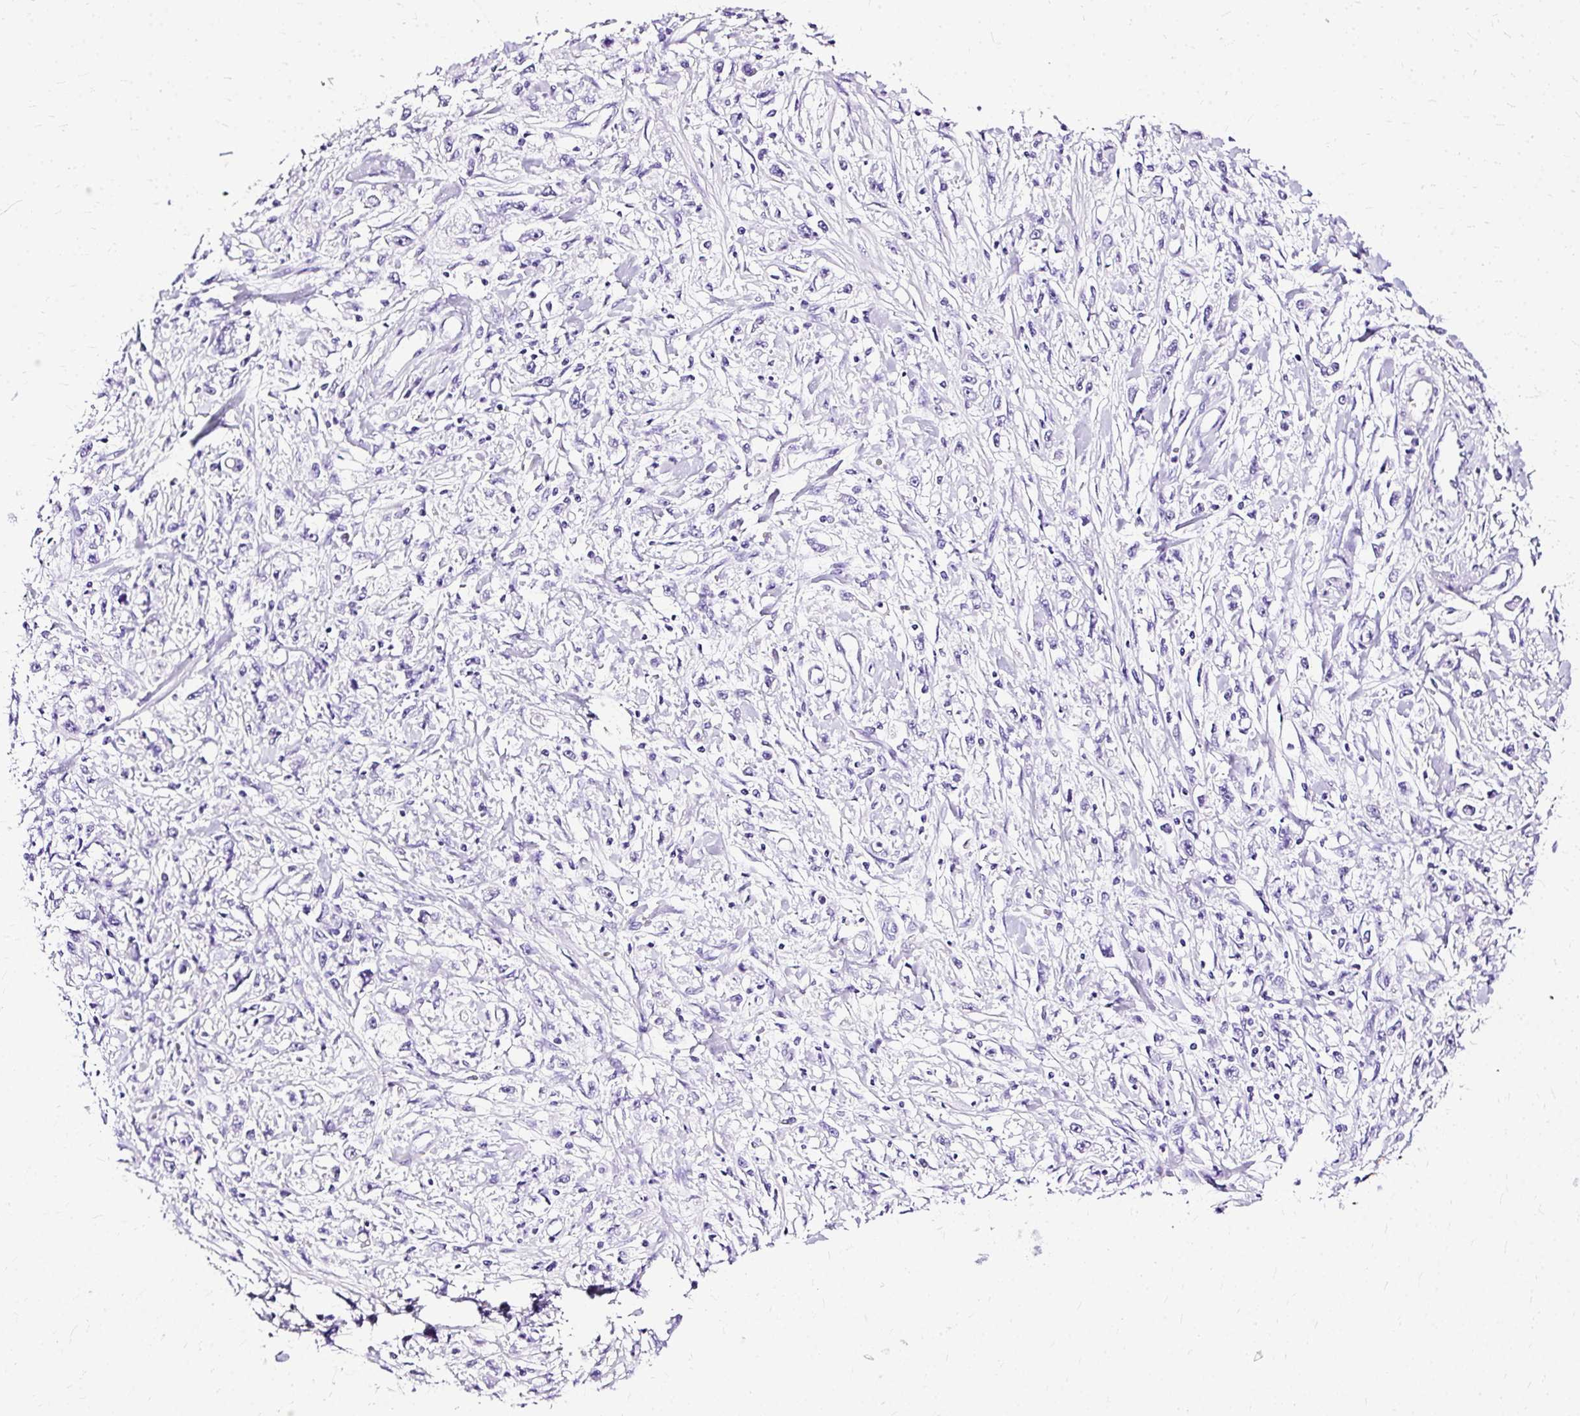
{"staining": {"intensity": "negative", "quantity": "none", "location": "none"}, "tissue": "stomach cancer", "cell_type": "Tumor cells", "image_type": "cancer", "snomed": [{"axis": "morphology", "description": "Adenocarcinoma, NOS"}, {"axis": "topography", "description": "Stomach"}], "caption": "Tumor cells show no significant staining in stomach cancer. Brightfield microscopy of IHC stained with DAB (3,3'-diaminobenzidine) (brown) and hematoxylin (blue), captured at high magnification.", "gene": "SLC8A2", "patient": {"sex": "female", "age": 59}}